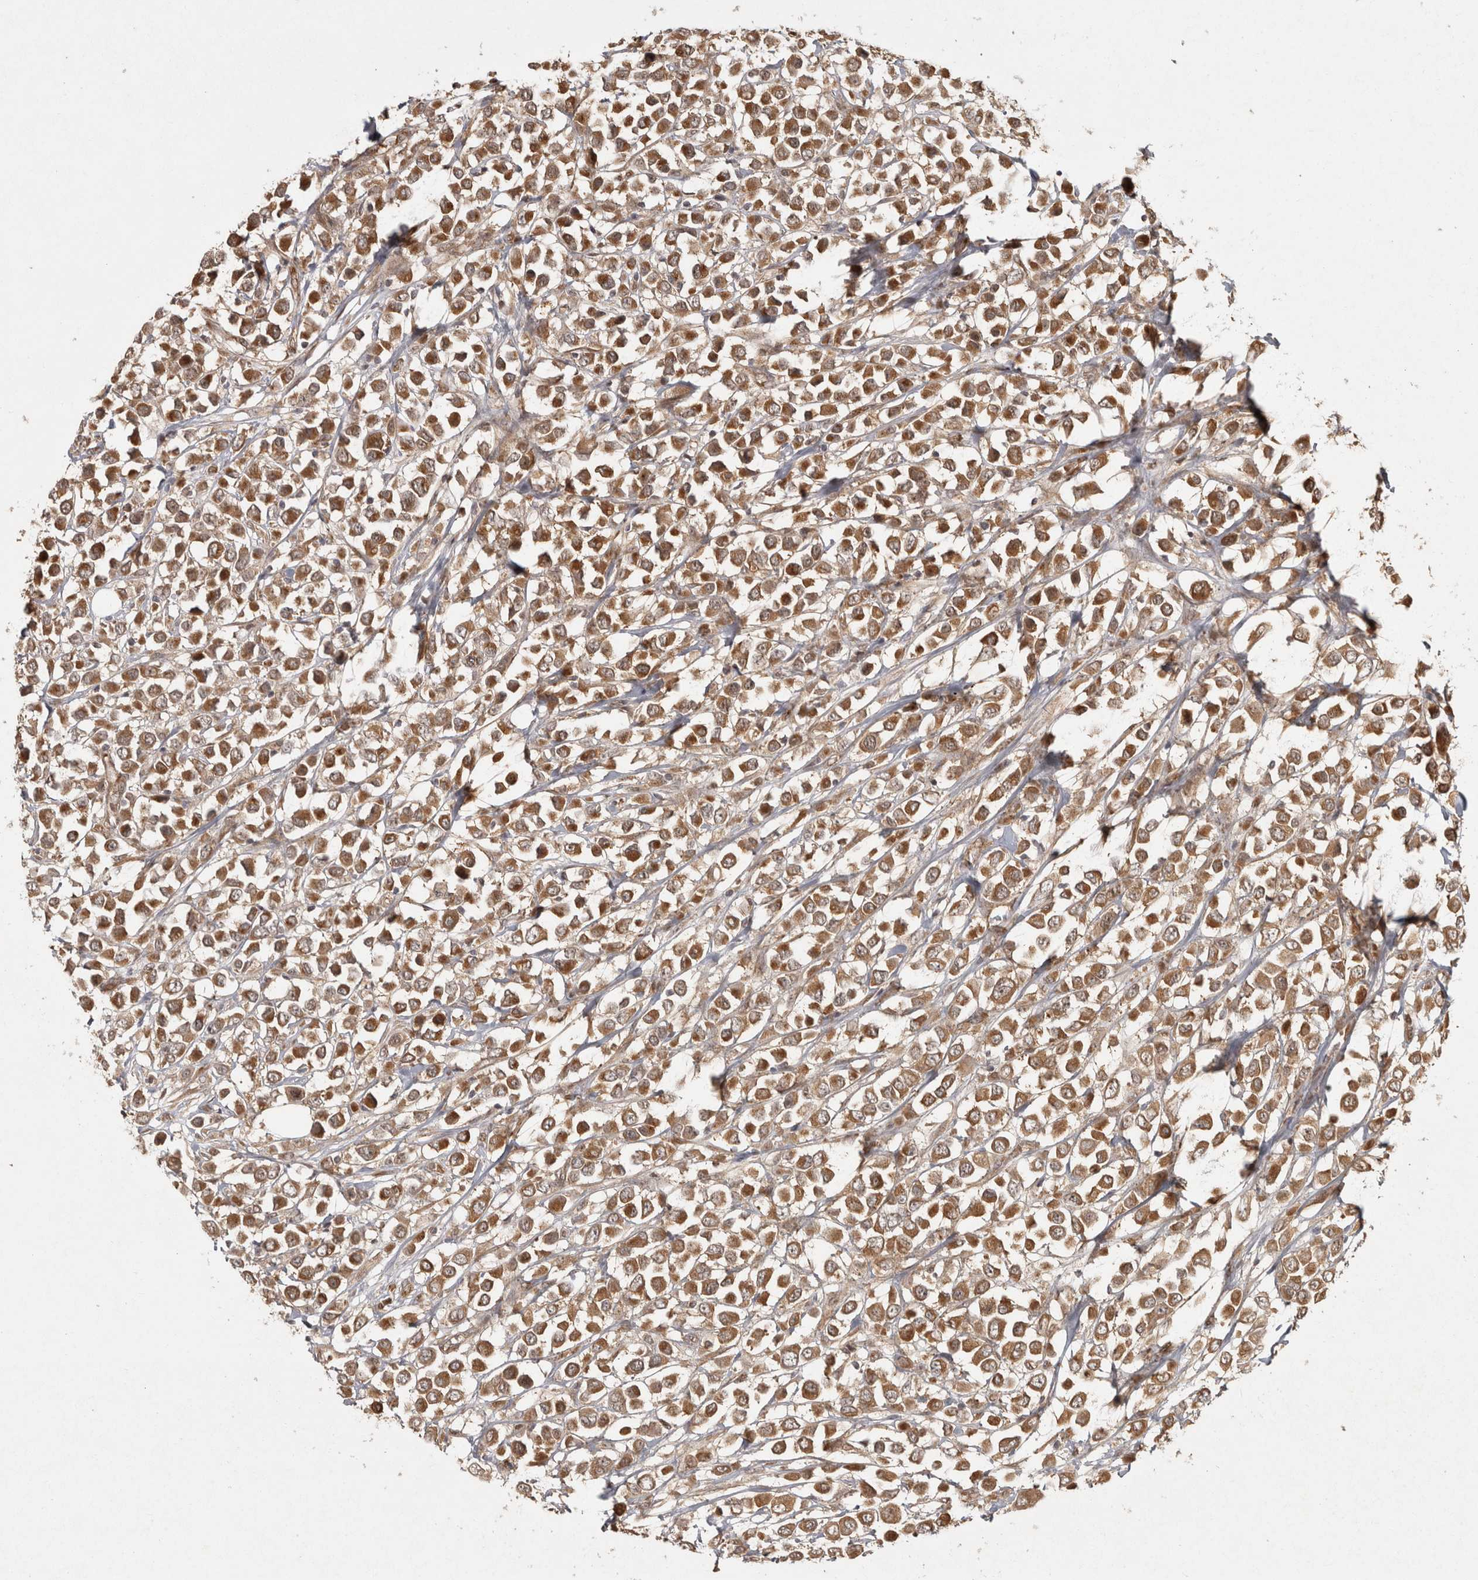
{"staining": {"intensity": "moderate", "quantity": ">75%", "location": "cytoplasmic/membranous"}, "tissue": "breast cancer", "cell_type": "Tumor cells", "image_type": "cancer", "snomed": [{"axis": "morphology", "description": "Duct carcinoma"}, {"axis": "topography", "description": "Breast"}], "caption": "Breast cancer (infiltrating ductal carcinoma) tissue shows moderate cytoplasmic/membranous staining in about >75% of tumor cells", "gene": "CAMSAP2", "patient": {"sex": "female", "age": 61}}